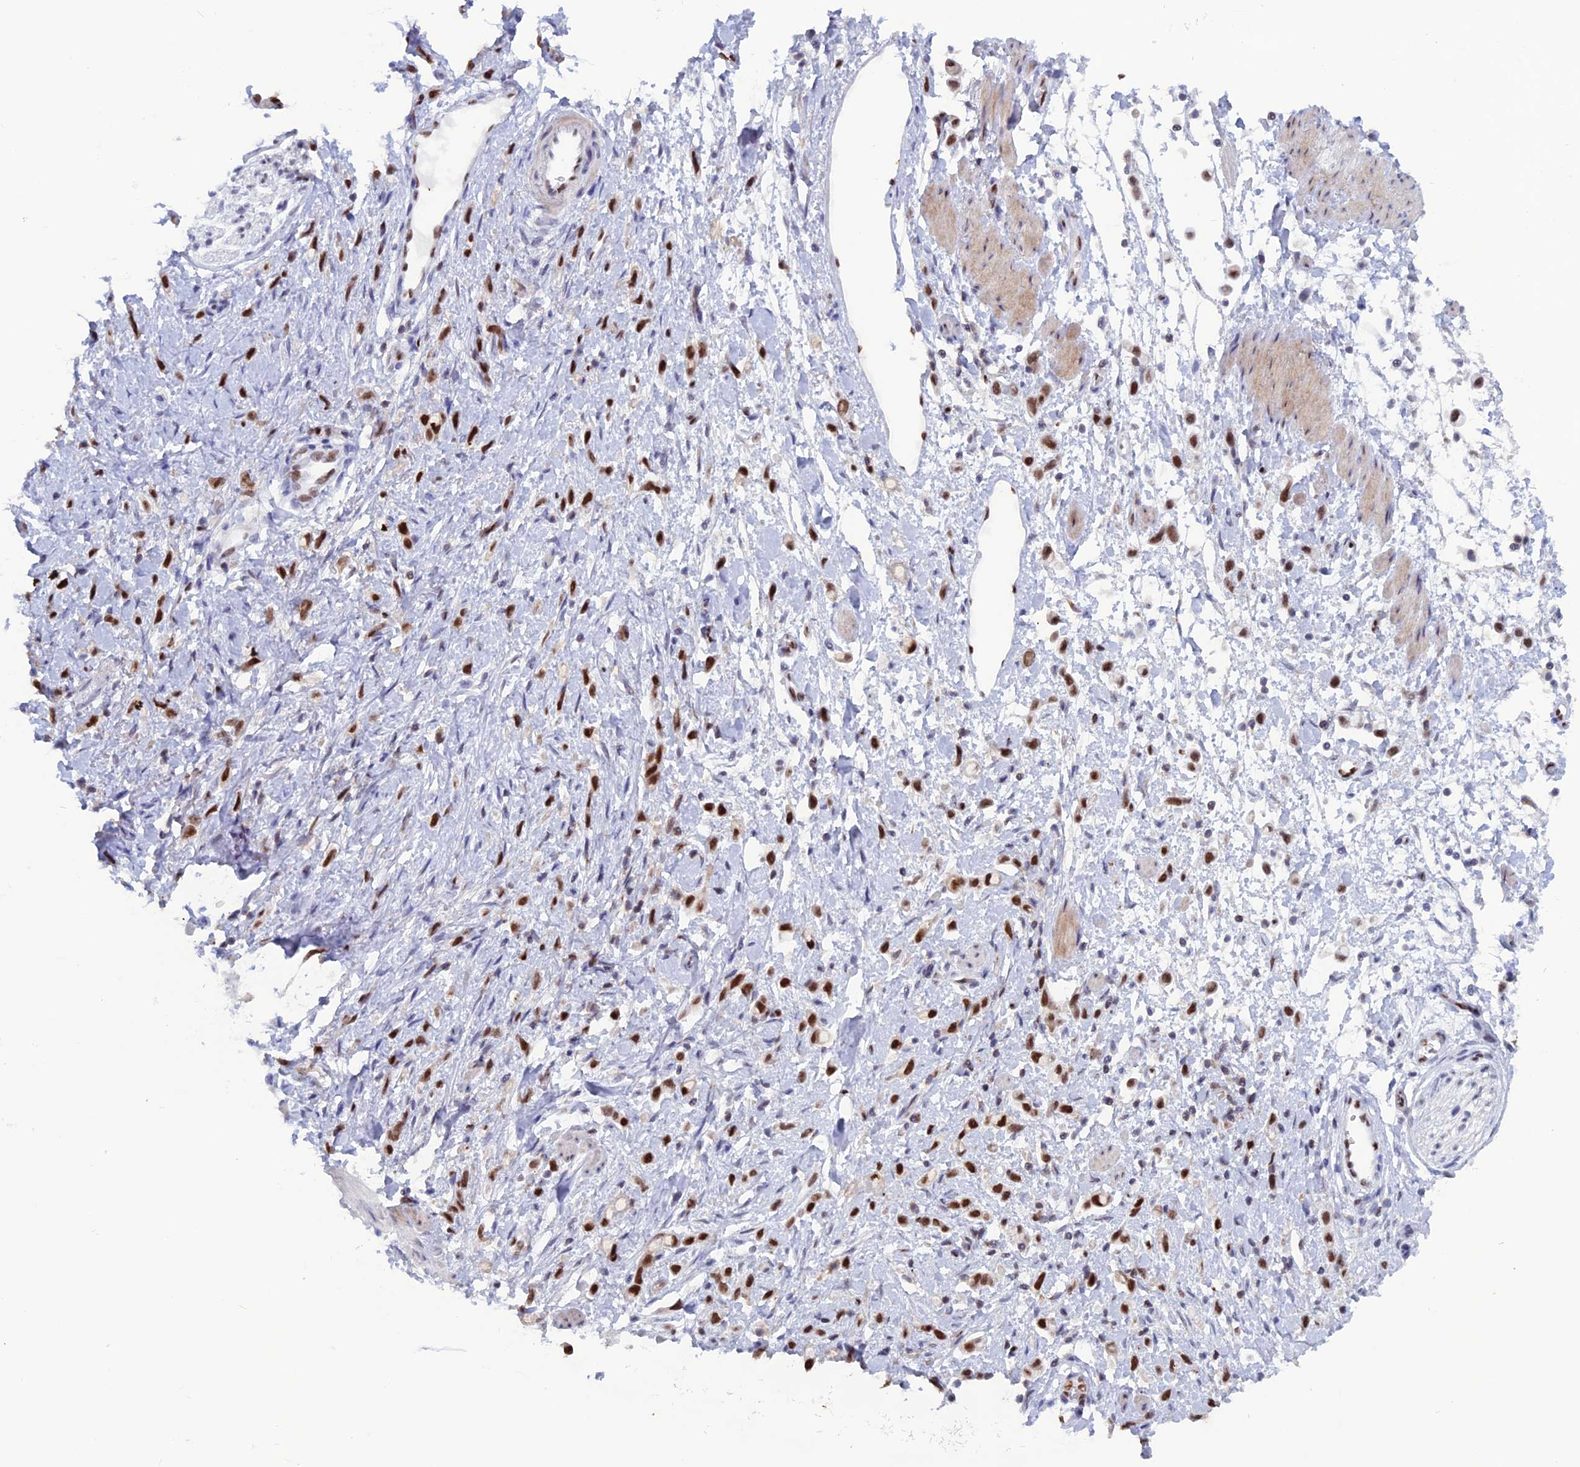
{"staining": {"intensity": "strong", "quantity": ">75%", "location": "nuclear"}, "tissue": "stomach cancer", "cell_type": "Tumor cells", "image_type": "cancer", "snomed": [{"axis": "morphology", "description": "Adenocarcinoma, NOS"}, {"axis": "topography", "description": "Stomach"}], "caption": "Brown immunohistochemical staining in human adenocarcinoma (stomach) displays strong nuclear positivity in approximately >75% of tumor cells. The protein of interest is shown in brown color, while the nuclei are stained blue.", "gene": "NOL4L", "patient": {"sex": "female", "age": 65}}